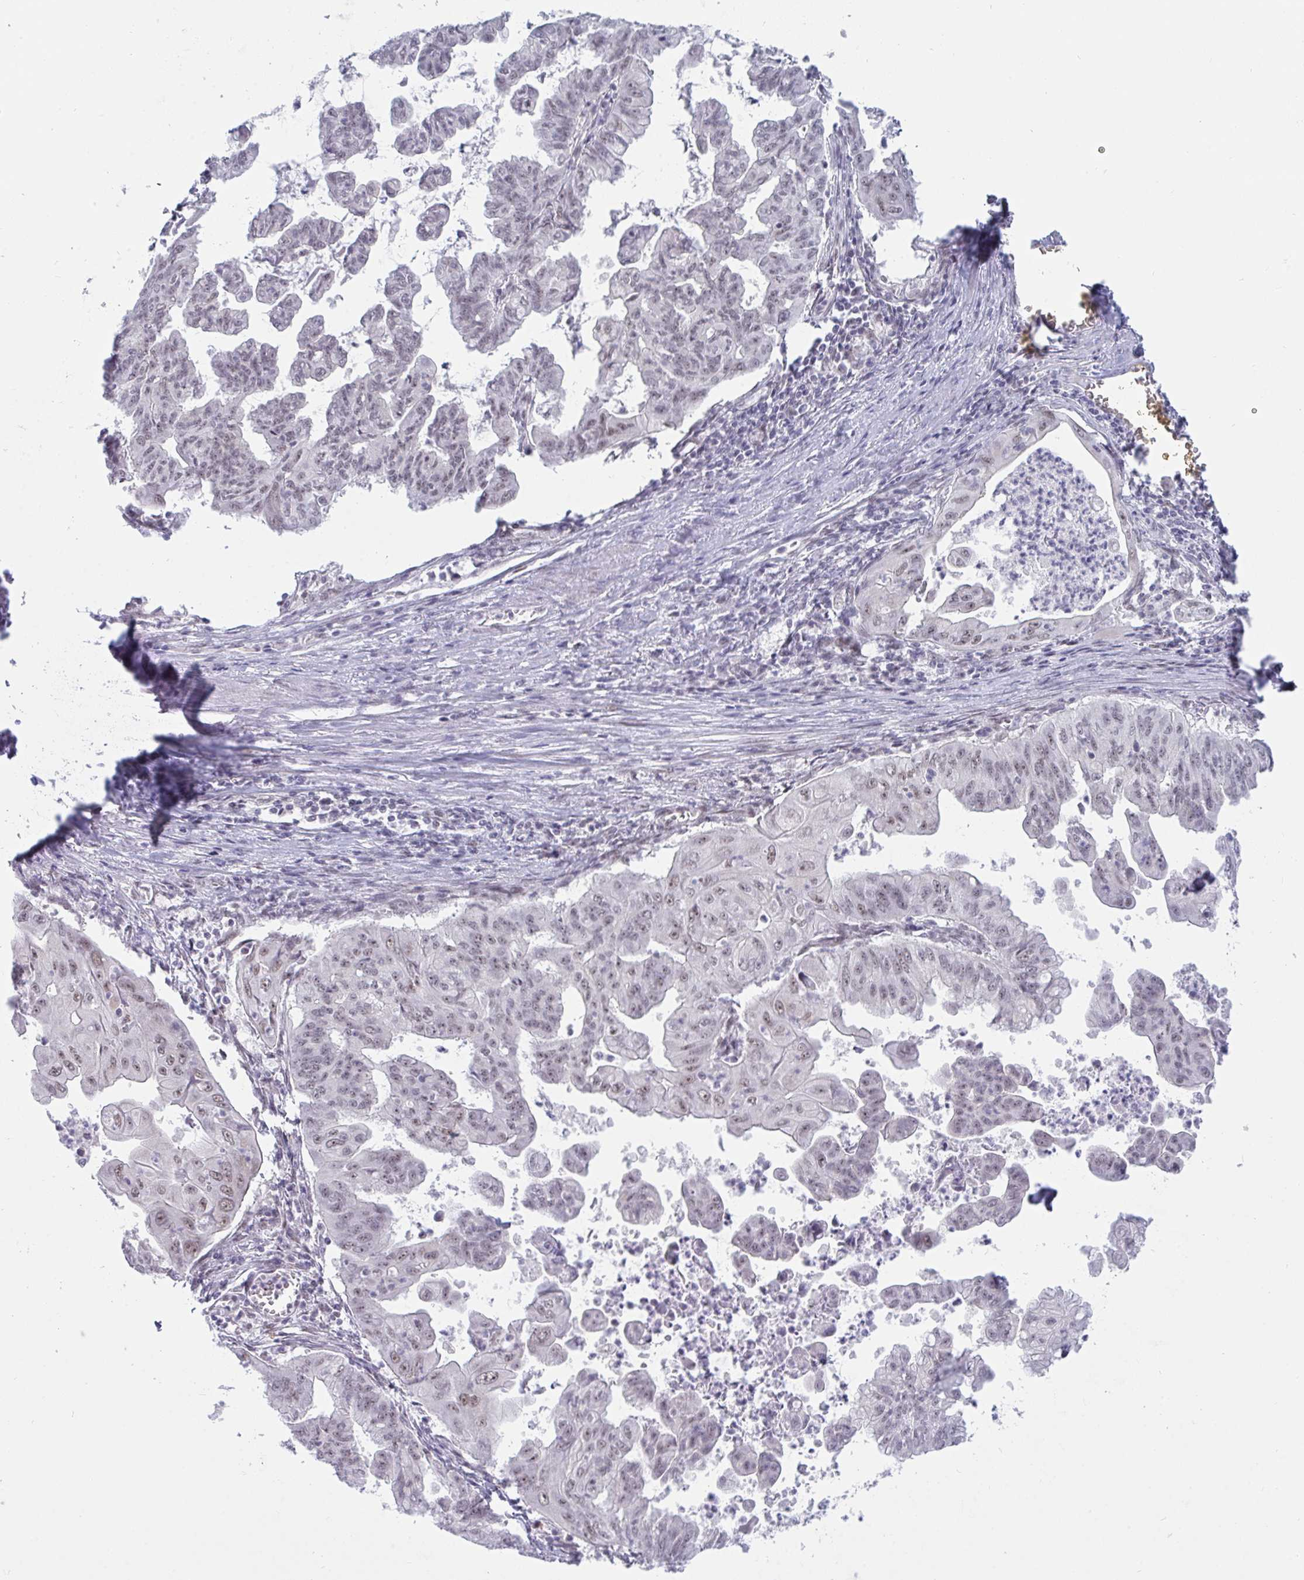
{"staining": {"intensity": "weak", "quantity": "<25%", "location": "nuclear"}, "tissue": "stomach cancer", "cell_type": "Tumor cells", "image_type": "cancer", "snomed": [{"axis": "morphology", "description": "Adenocarcinoma, NOS"}, {"axis": "topography", "description": "Stomach, upper"}], "caption": "High magnification brightfield microscopy of stomach cancer stained with DAB (3,3'-diaminobenzidine) (brown) and counterstained with hematoxylin (blue): tumor cells show no significant expression.", "gene": "PRR14", "patient": {"sex": "male", "age": 80}}